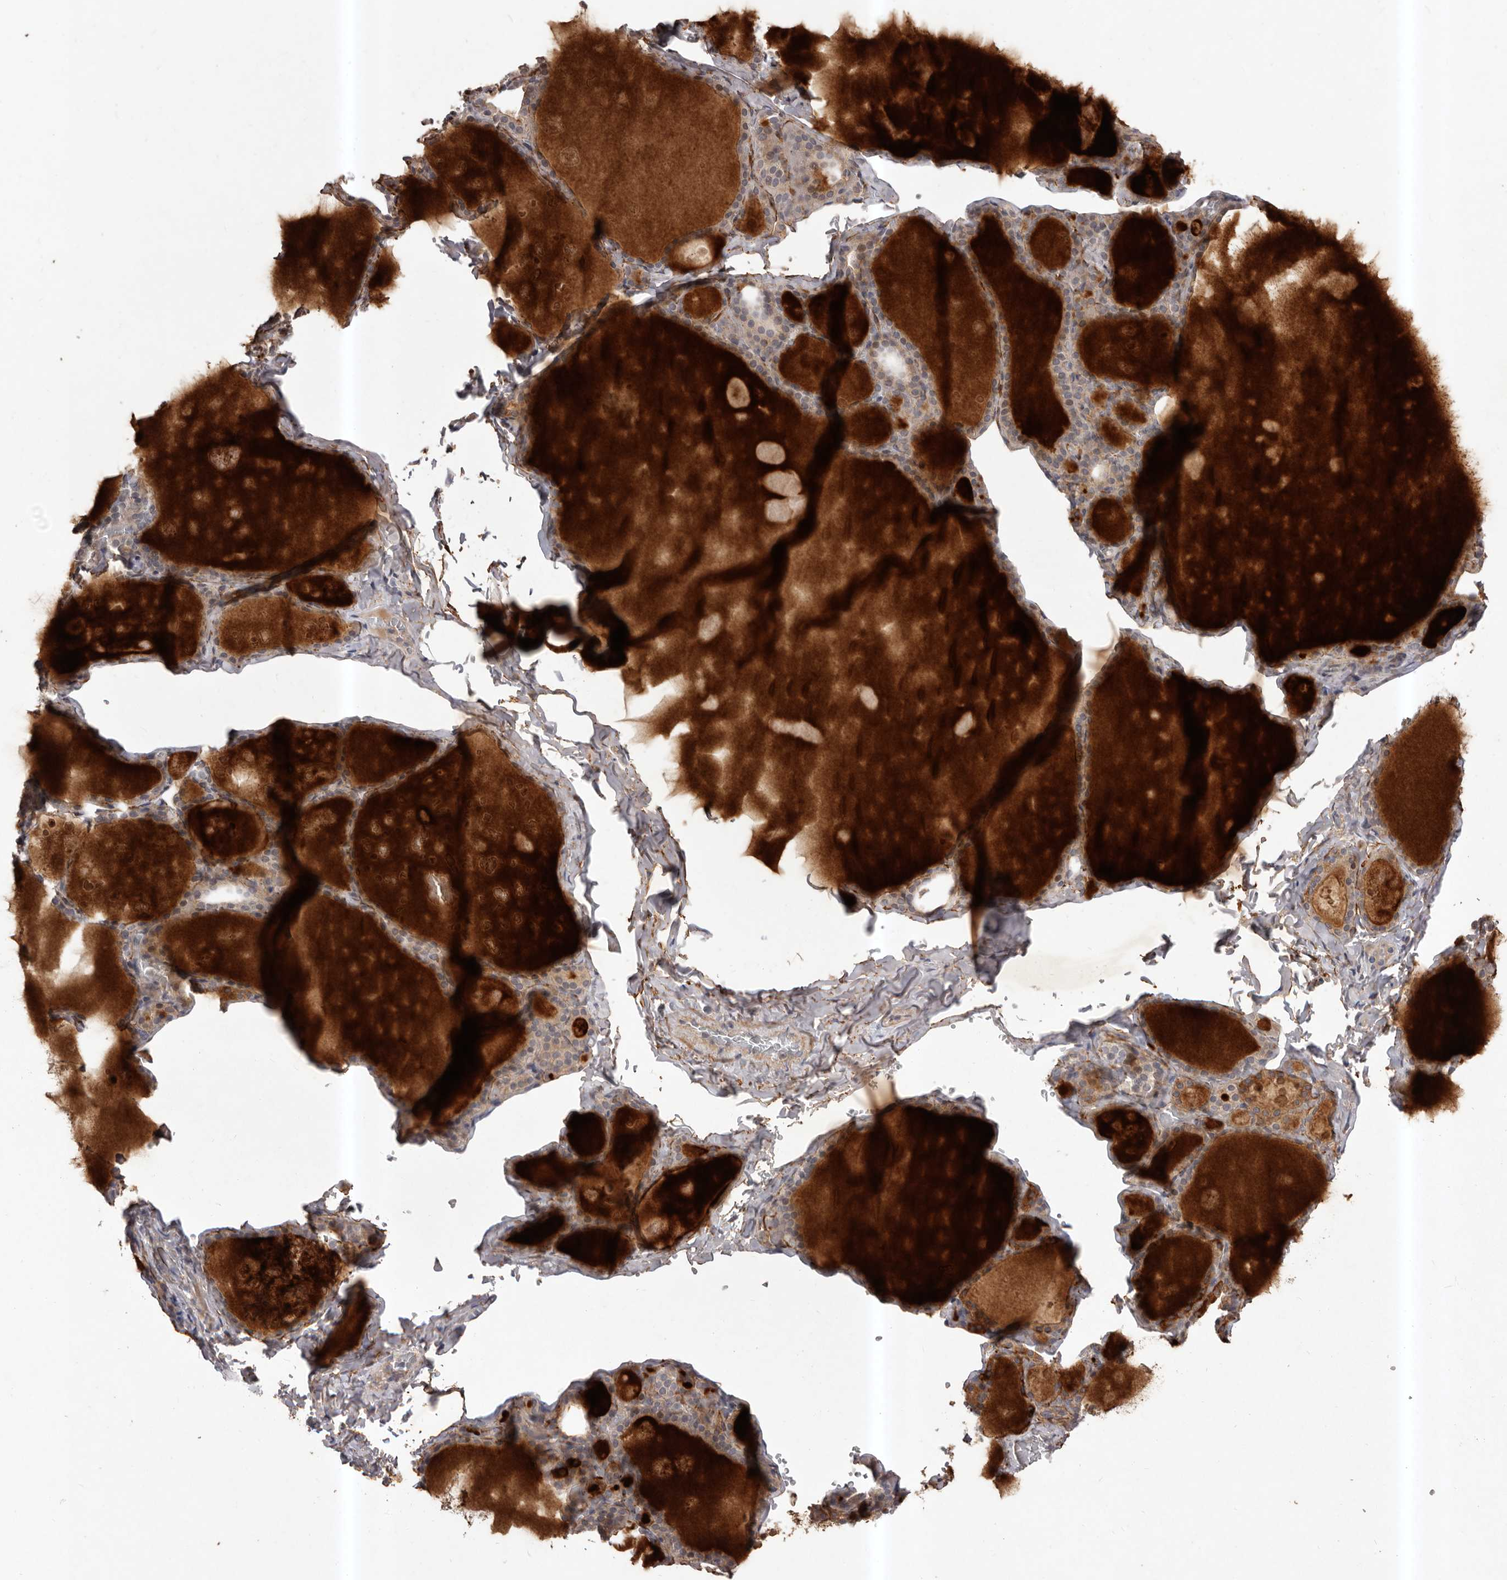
{"staining": {"intensity": "moderate", "quantity": "25%-75%", "location": "cytoplasmic/membranous"}, "tissue": "thyroid gland", "cell_type": "Glandular cells", "image_type": "normal", "snomed": [{"axis": "morphology", "description": "Normal tissue, NOS"}, {"axis": "topography", "description": "Thyroid gland"}], "caption": "Protein staining of benign thyroid gland exhibits moderate cytoplasmic/membranous positivity in about 25%-75% of glandular cells.", "gene": "HBS1L", "patient": {"sex": "male", "age": 56}}